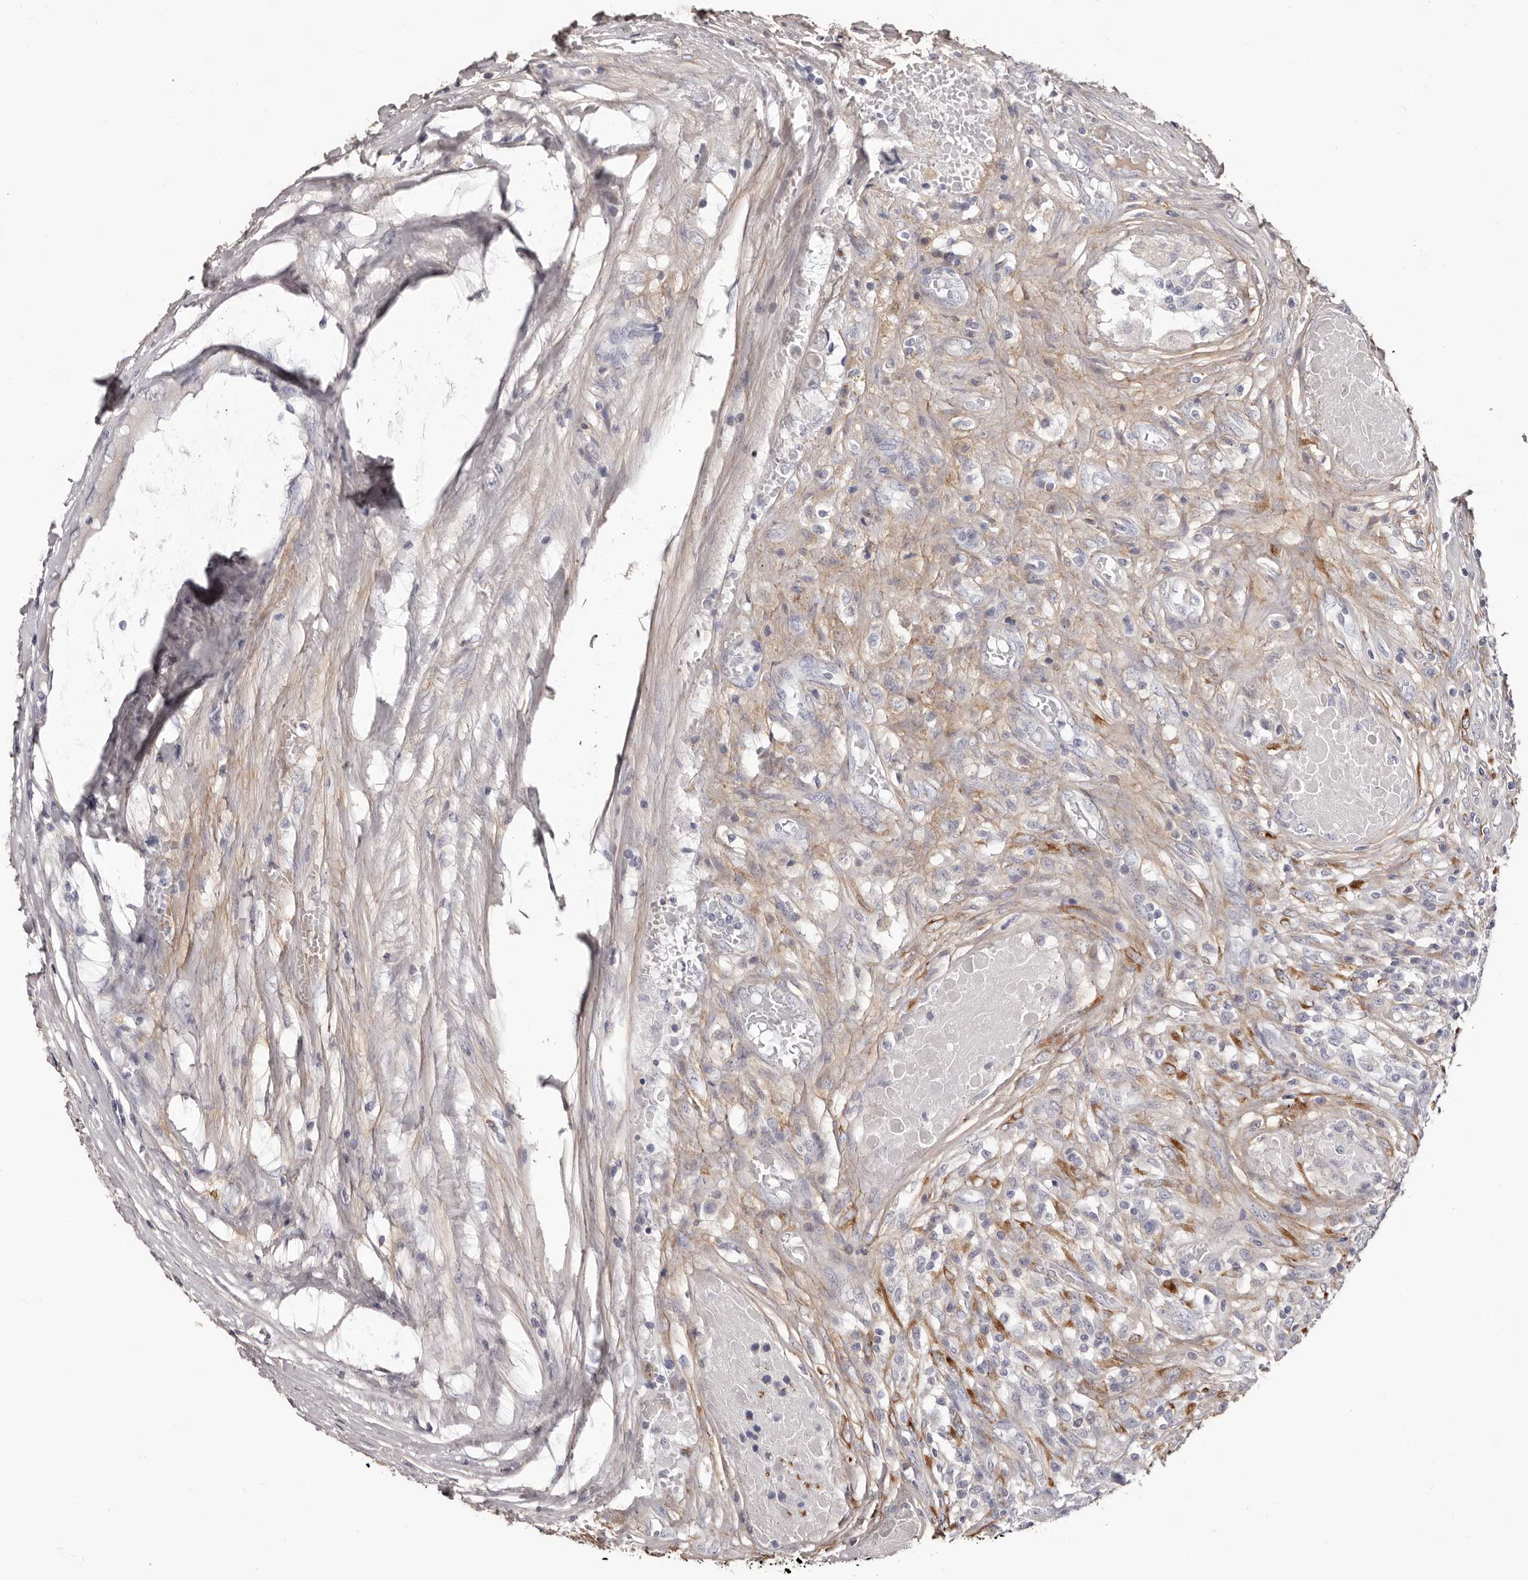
{"staining": {"intensity": "negative", "quantity": "none", "location": "none"}, "tissue": "testis cancer", "cell_type": "Tumor cells", "image_type": "cancer", "snomed": [{"axis": "morphology", "description": "Carcinoma, Embryonal, NOS"}, {"axis": "topography", "description": "Testis"}], "caption": "Human testis cancer (embryonal carcinoma) stained for a protein using immunohistochemistry (IHC) exhibits no staining in tumor cells.", "gene": "COL6A1", "patient": {"sex": "male", "age": 25}}